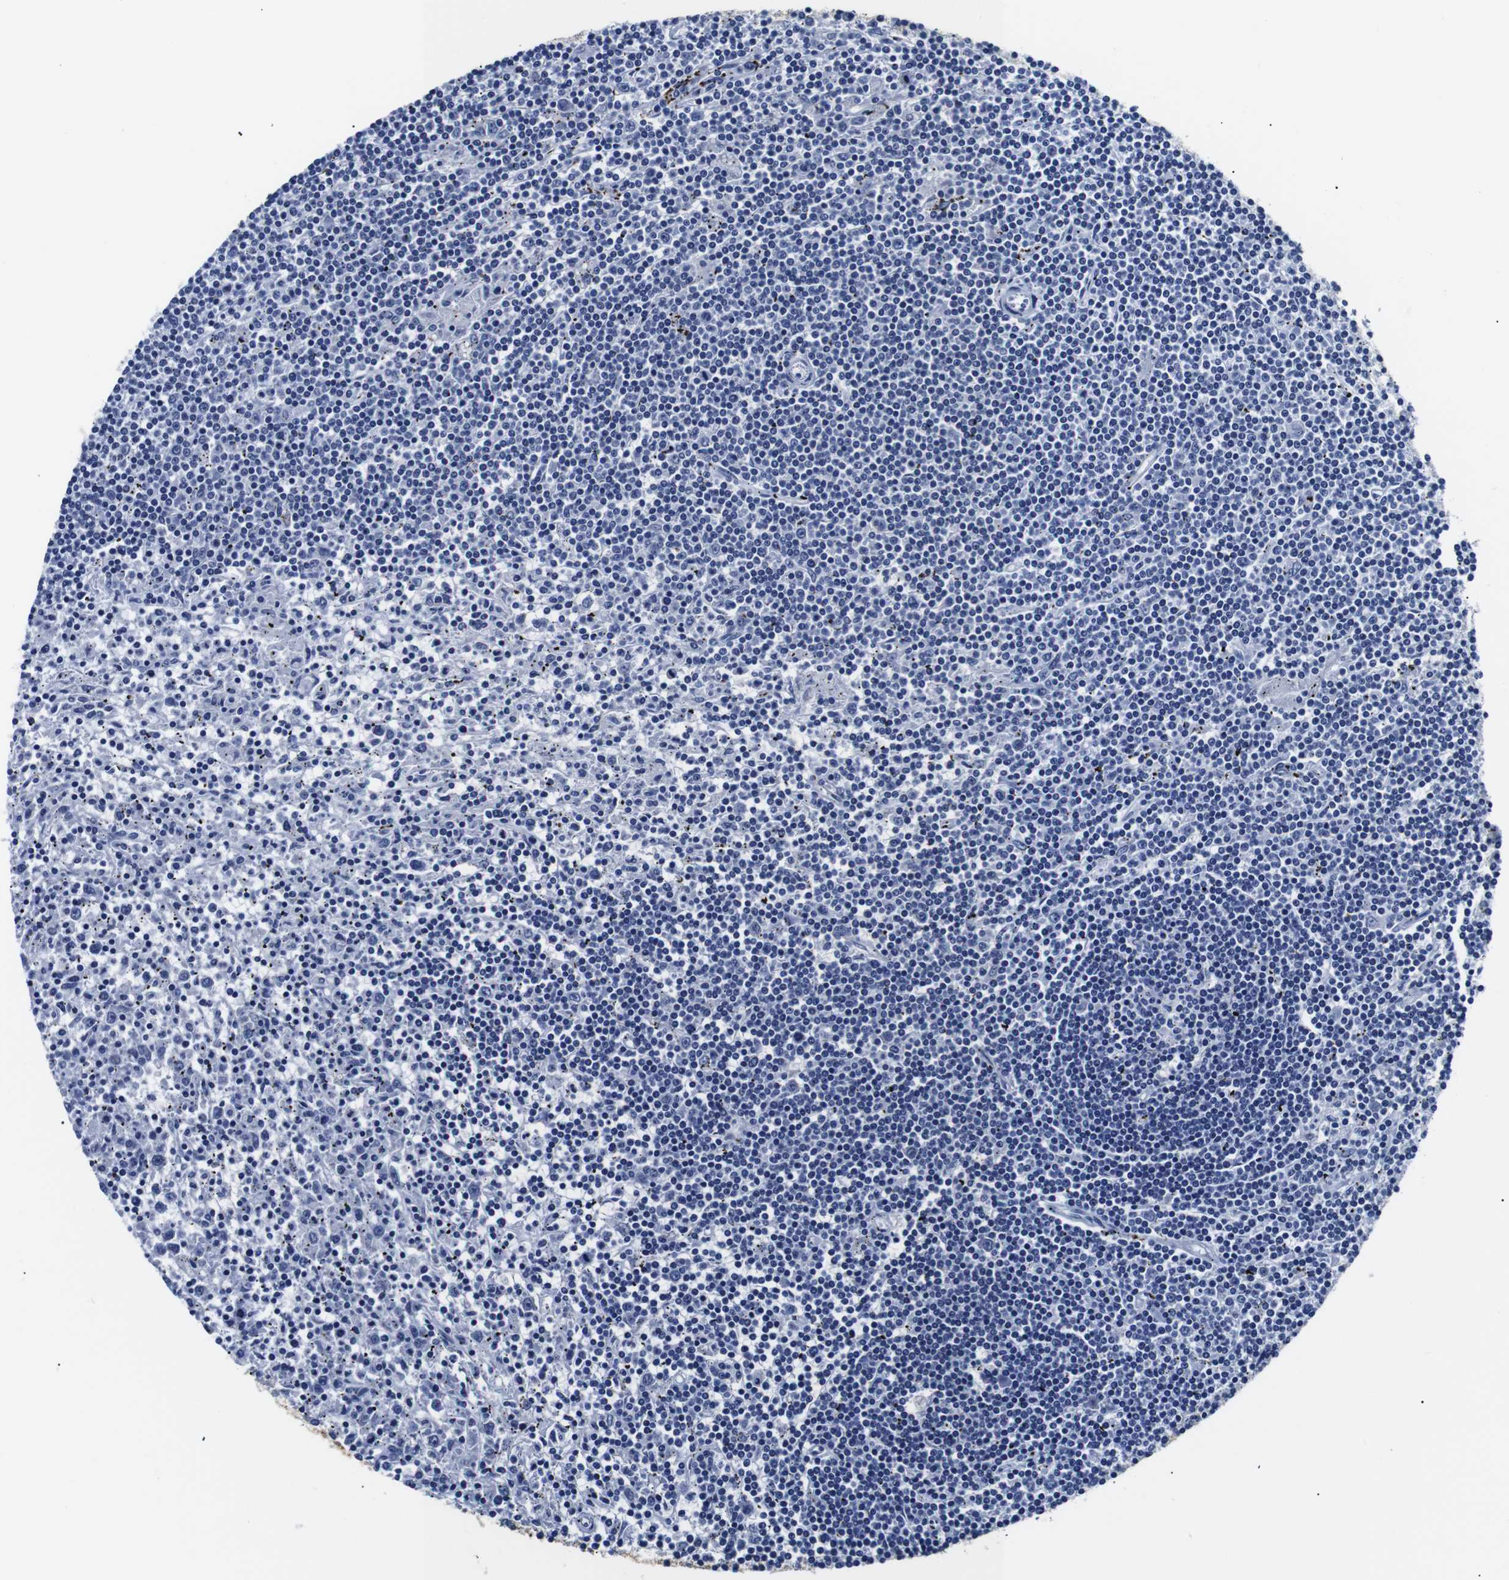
{"staining": {"intensity": "negative", "quantity": "none", "location": "none"}, "tissue": "lymphoma", "cell_type": "Tumor cells", "image_type": "cancer", "snomed": [{"axis": "morphology", "description": "Malignant lymphoma, non-Hodgkin's type, Low grade"}, {"axis": "topography", "description": "Spleen"}], "caption": "Protein analysis of malignant lymphoma, non-Hodgkin's type (low-grade) shows no significant positivity in tumor cells.", "gene": "GAP43", "patient": {"sex": "male", "age": 76}}